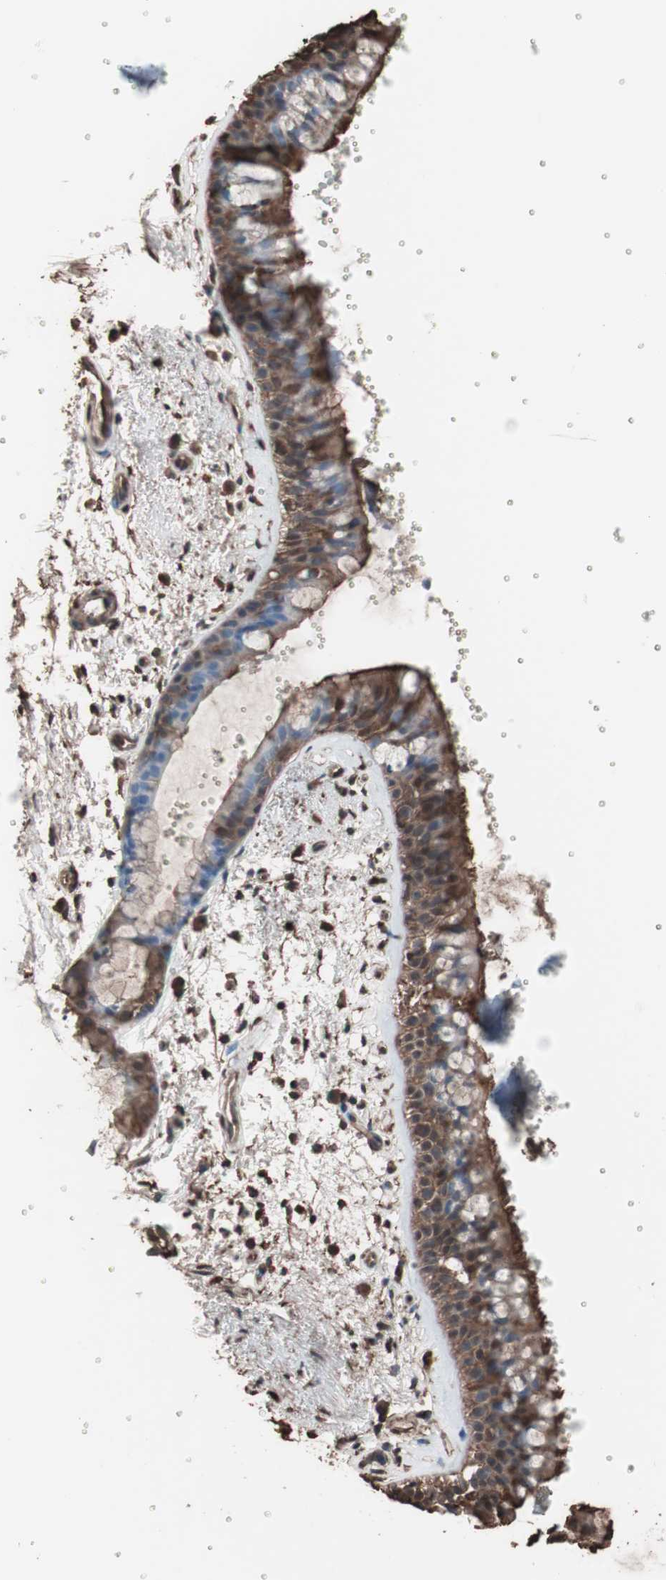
{"staining": {"intensity": "moderate", "quantity": ">75%", "location": "cytoplasmic/membranous"}, "tissue": "bronchus", "cell_type": "Respiratory epithelial cells", "image_type": "normal", "snomed": [{"axis": "morphology", "description": "Normal tissue, NOS"}, {"axis": "topography", "description": "Bronchus"}], "caption": "IHC (DAB) staining of unremarkable human bronchus shows moderate cytoplasmic/membranous protein expression in about >75% of respiratory epithelial cells. The staining is performed using DAB brown chromogen to label protein expression. The nuclei are counter-stained blue using hematoxylin.", "gene": "CALM2", "patient": {"sex": "female", "age": 54}}